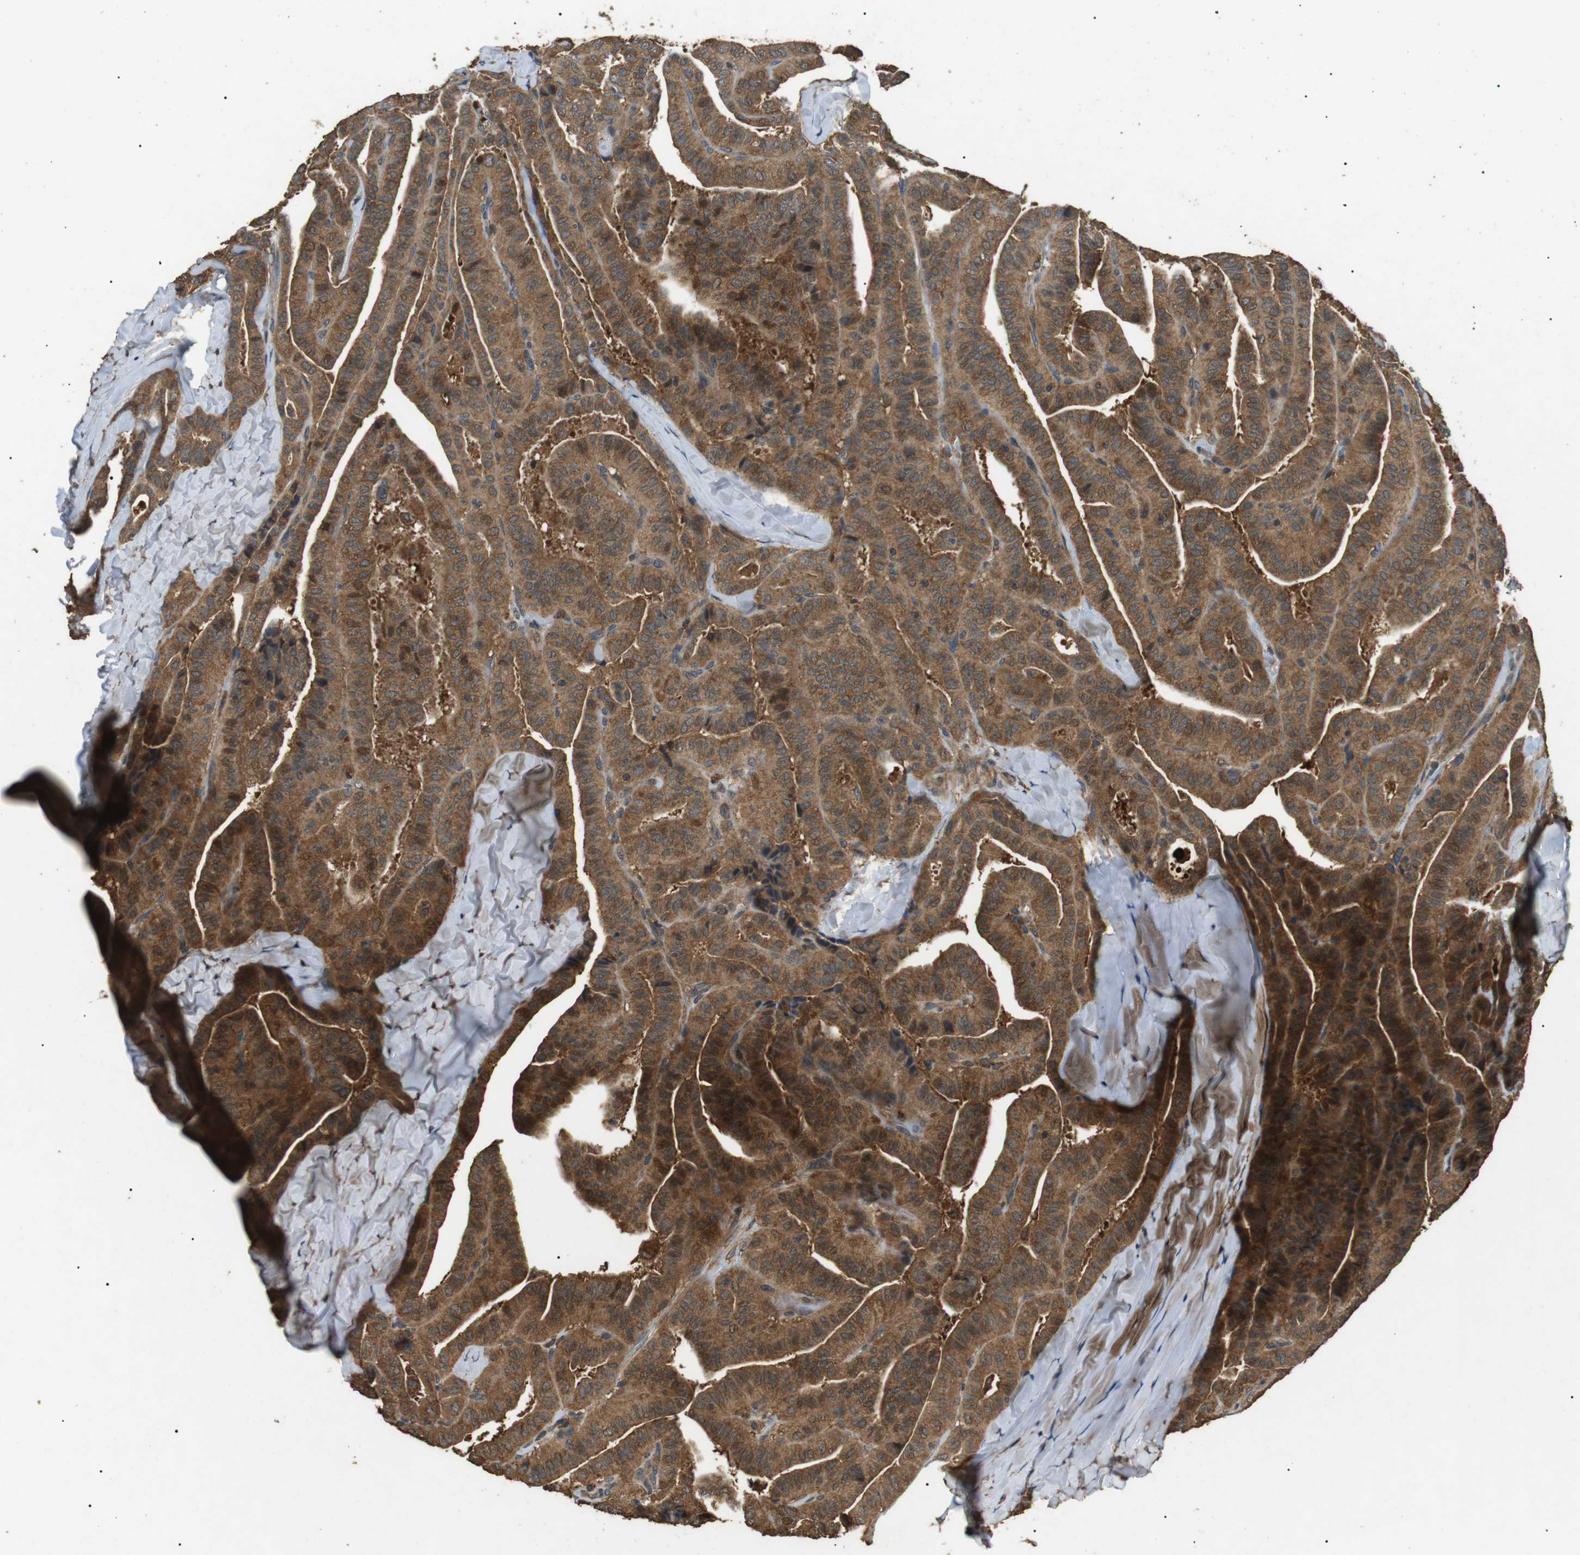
{"staining": {"intensity": "strong", "quantity": ">75%", "location": "cytoplasmic/membranous"}, "tissue": "thyroid cancer", "cell_type": "Tumor cells", "image_type": "cancer", "snomed": [{"axis": "morphology", "description": "Papillary adenocarcinoma, NOS"}, {"axis": "topography", "description": "Thyroid gland"}], "caption": "Strong cytoplasmic/membranous protein expression is identified in approximately >75% of tumor cells in thyroid cancer (papillary adenocarcinoma).", "gene": "TBC1D15", "patient": {"sex": "male", "age": 77}}